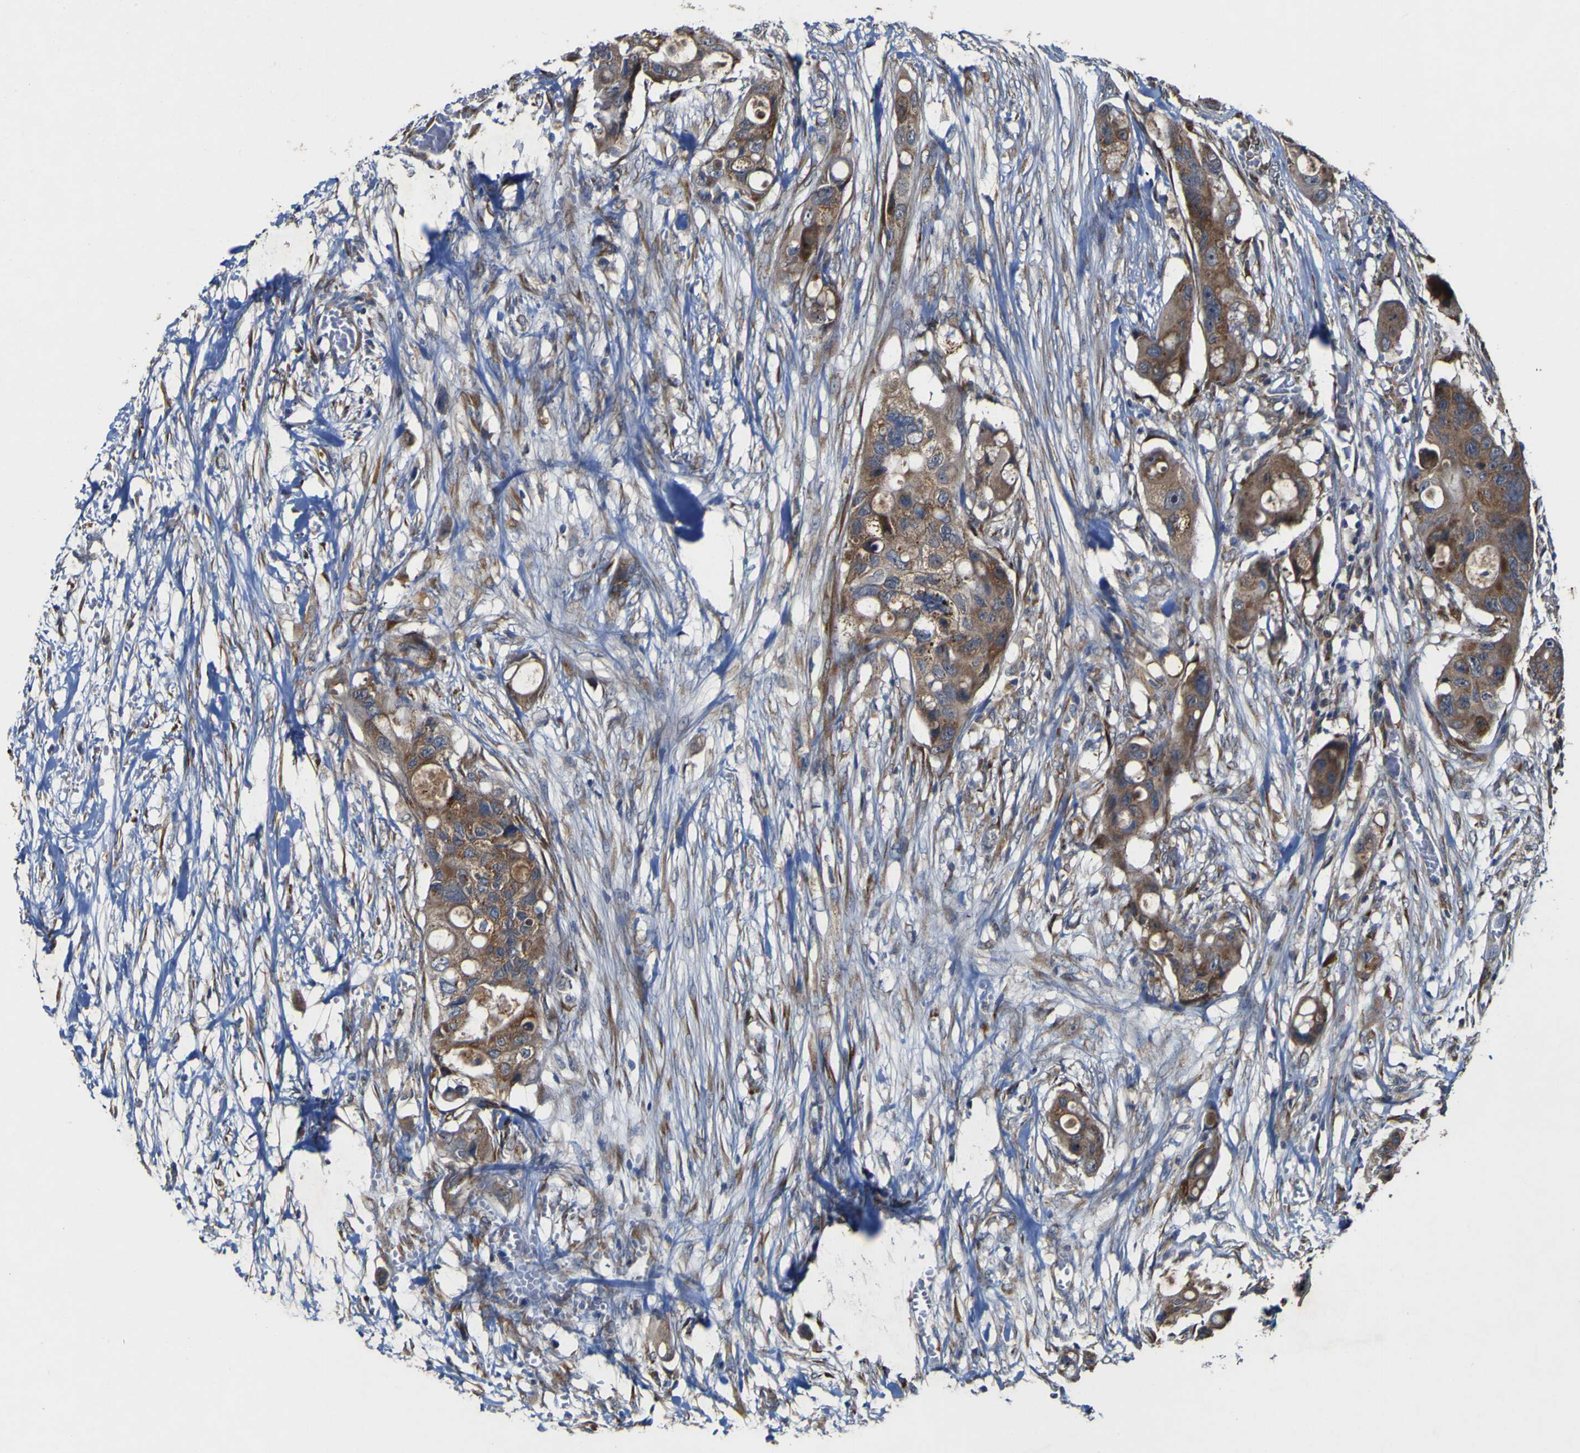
{"staining": {"intensity": "moderate", "quantity": ">75%", "location": "cytoplasmic/membranous"}, "tissue": "colorectal cancer", "cell_type": "Tumor cells", "image_type": "cancer", "snomed": [{"axis": "morphology", "description": "Adenocarcinoma, NOS"}, {"axis": "topography", "description": "Colon"}], "caption": "An image showing moderate cytoplasmic/membranous expression in approximately >75% of tumor cells in colorectal cancer, as visualized by brown immunohistochemical staining.", "gene": "IRAK2", "patient": {"sex": "female", "age": 57}}